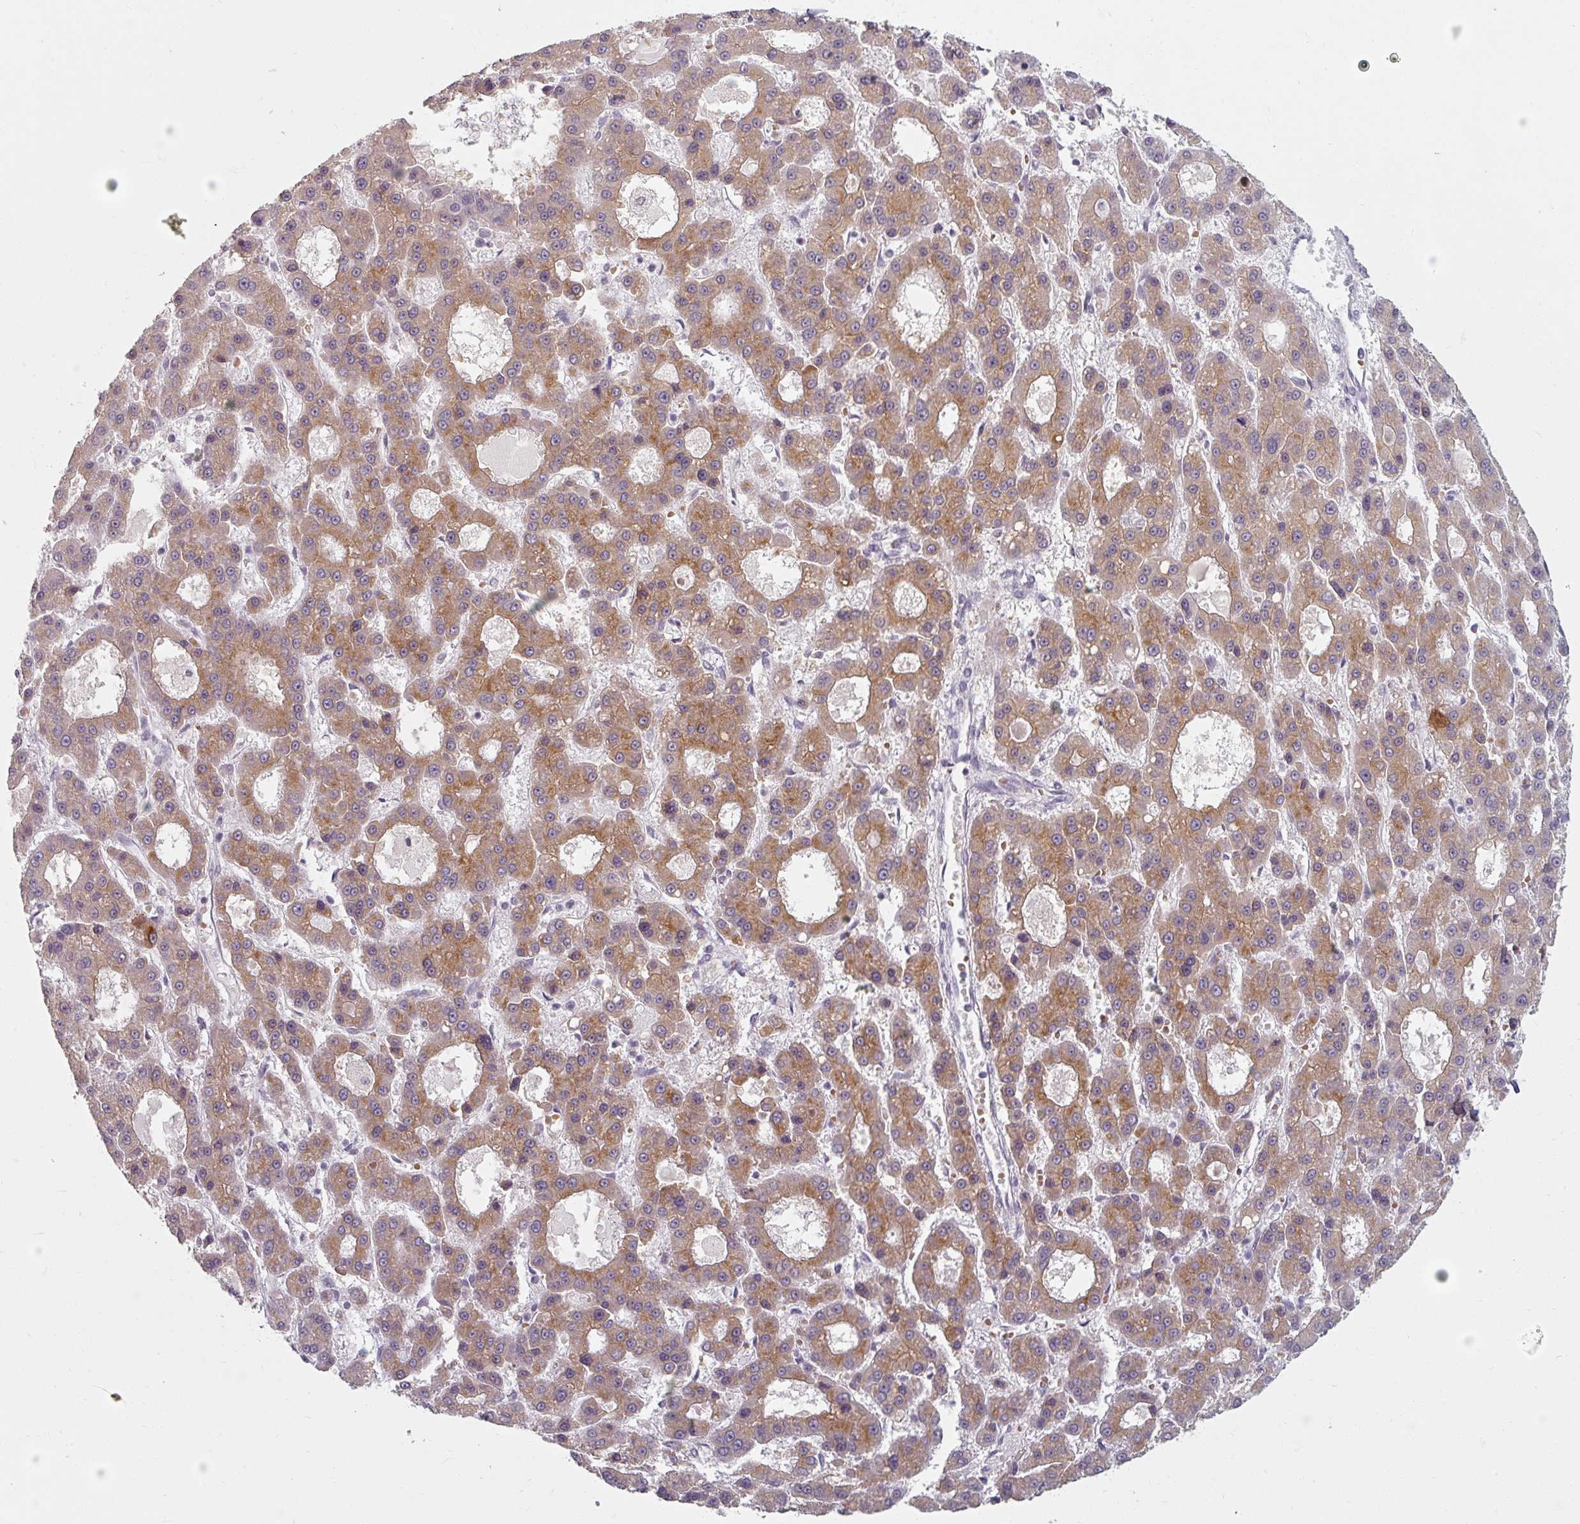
{"staining": {"intensity": "moderate", "quantity": ">75%", "location": "cytoplasmic/membranous"}, "tissue": "liver cancer", "cell_type": "Tumor cells", "image_type": "cancer", "snomed": [{"axis": "morphology", "description": "Carcinoma, Hepatocellular, NOS"}, {"axis": "topography", "description": "Liver"}], "caption": "Immunohistochemistry of human liver cancer (hepatocellular carcinoma) shows medium levels of moderate cytoplasmic/membranous expression in about >75% of tumor cells. (Brightfield microscopy of DAB IHC at high magnification).", "gene": "ZFTRAF1", "patient": {"sex": "male", "age": 70}}